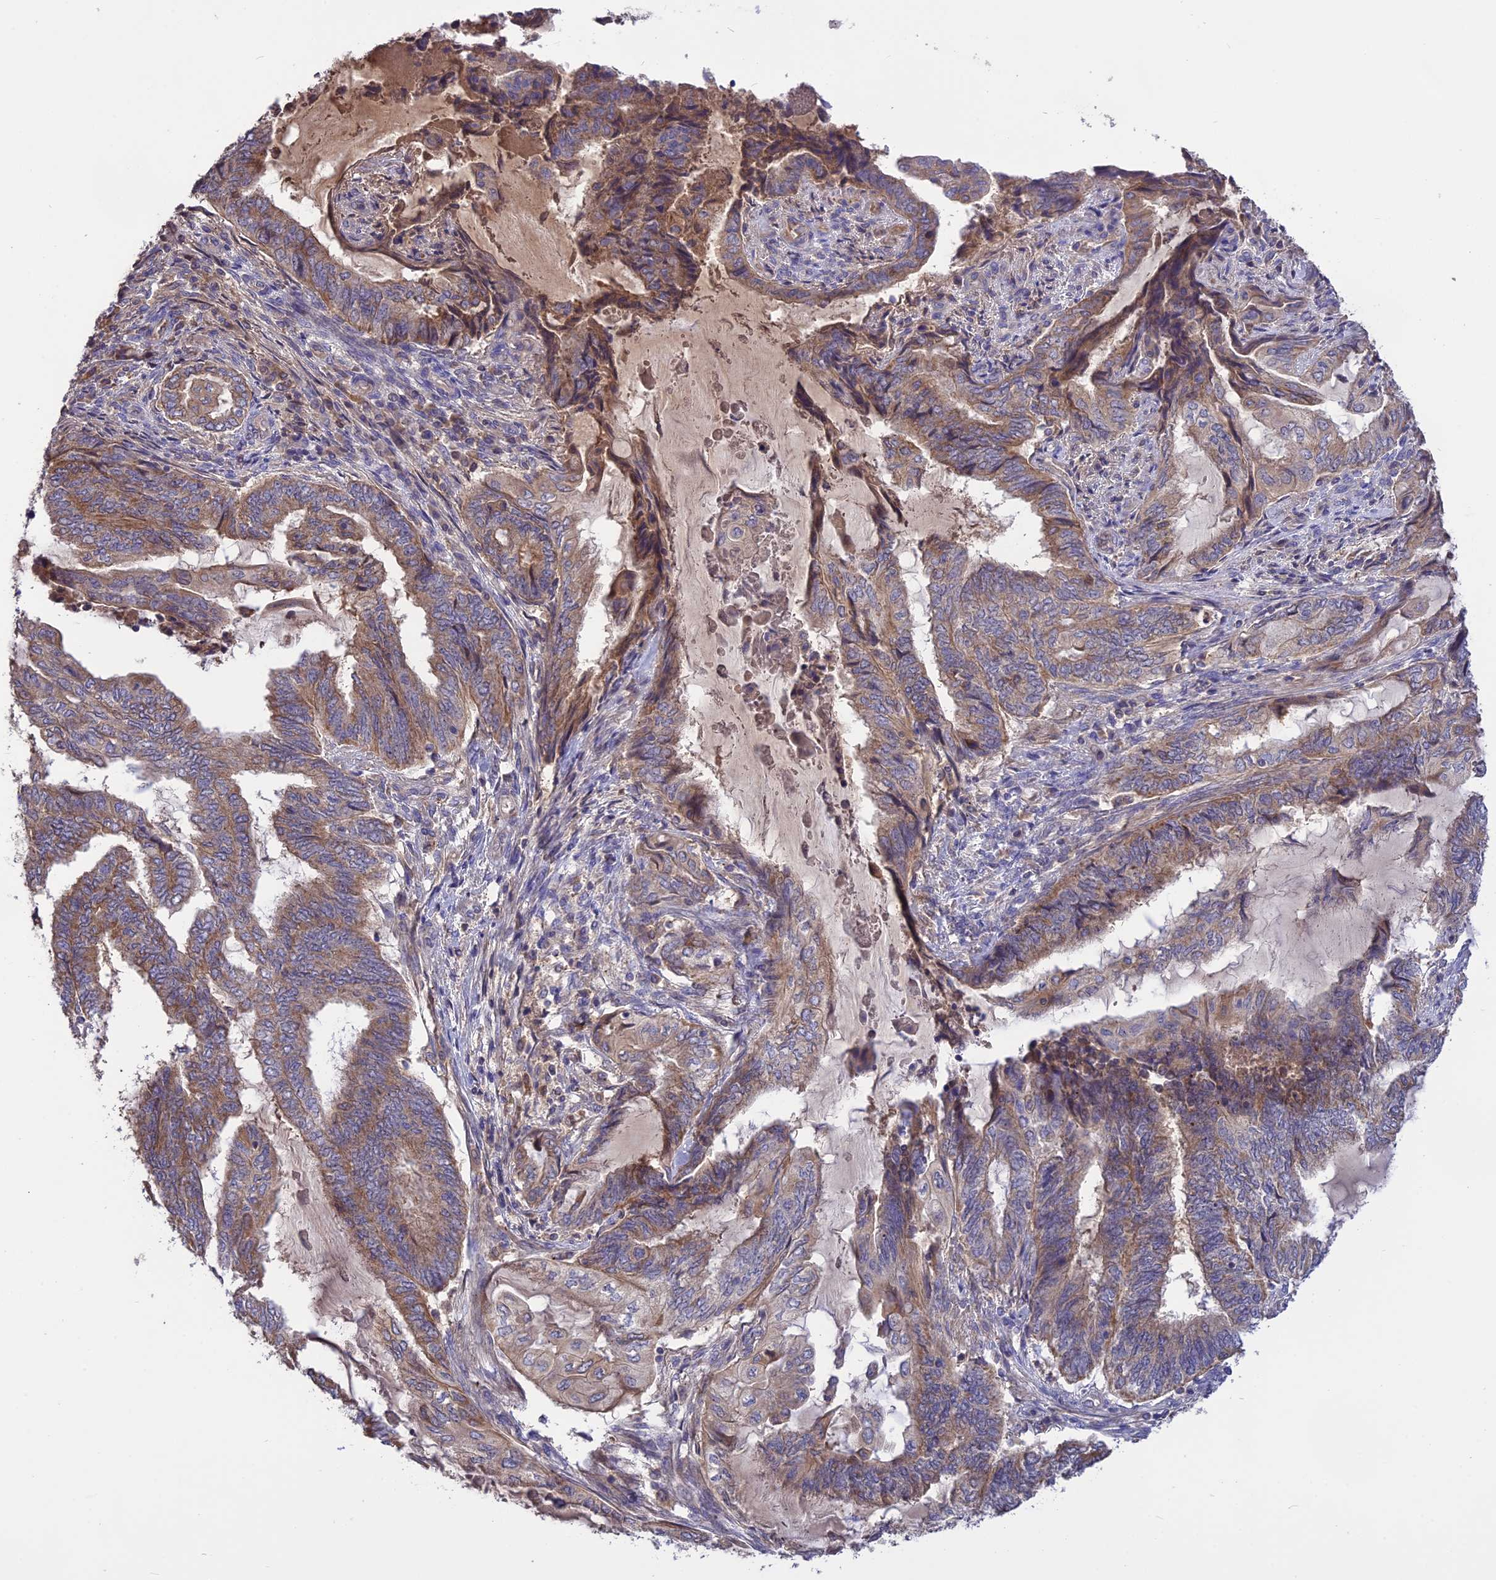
{"staining": {"intensity": "weak", "quantity": ">75%", "location": "cytoplasmic/membranous"}, "tissue": "endometrial cancer", "cell_type": "Tumor cells", "image_type": "cancer", "snomed": [{"axis": "morphology", "description": "Adenocarcinoma, NOS"}, {"axis": "topography", "description": "Uterus"}, {"axis": "topography", "description": "Endometrium"}], "caption": "Human endometrial adenocarcinoma stained with a protein marker demonstrates weak staining in tumor cells.", "gene": "NUDT8", "patient": {"sex": "female", "age": 70}}